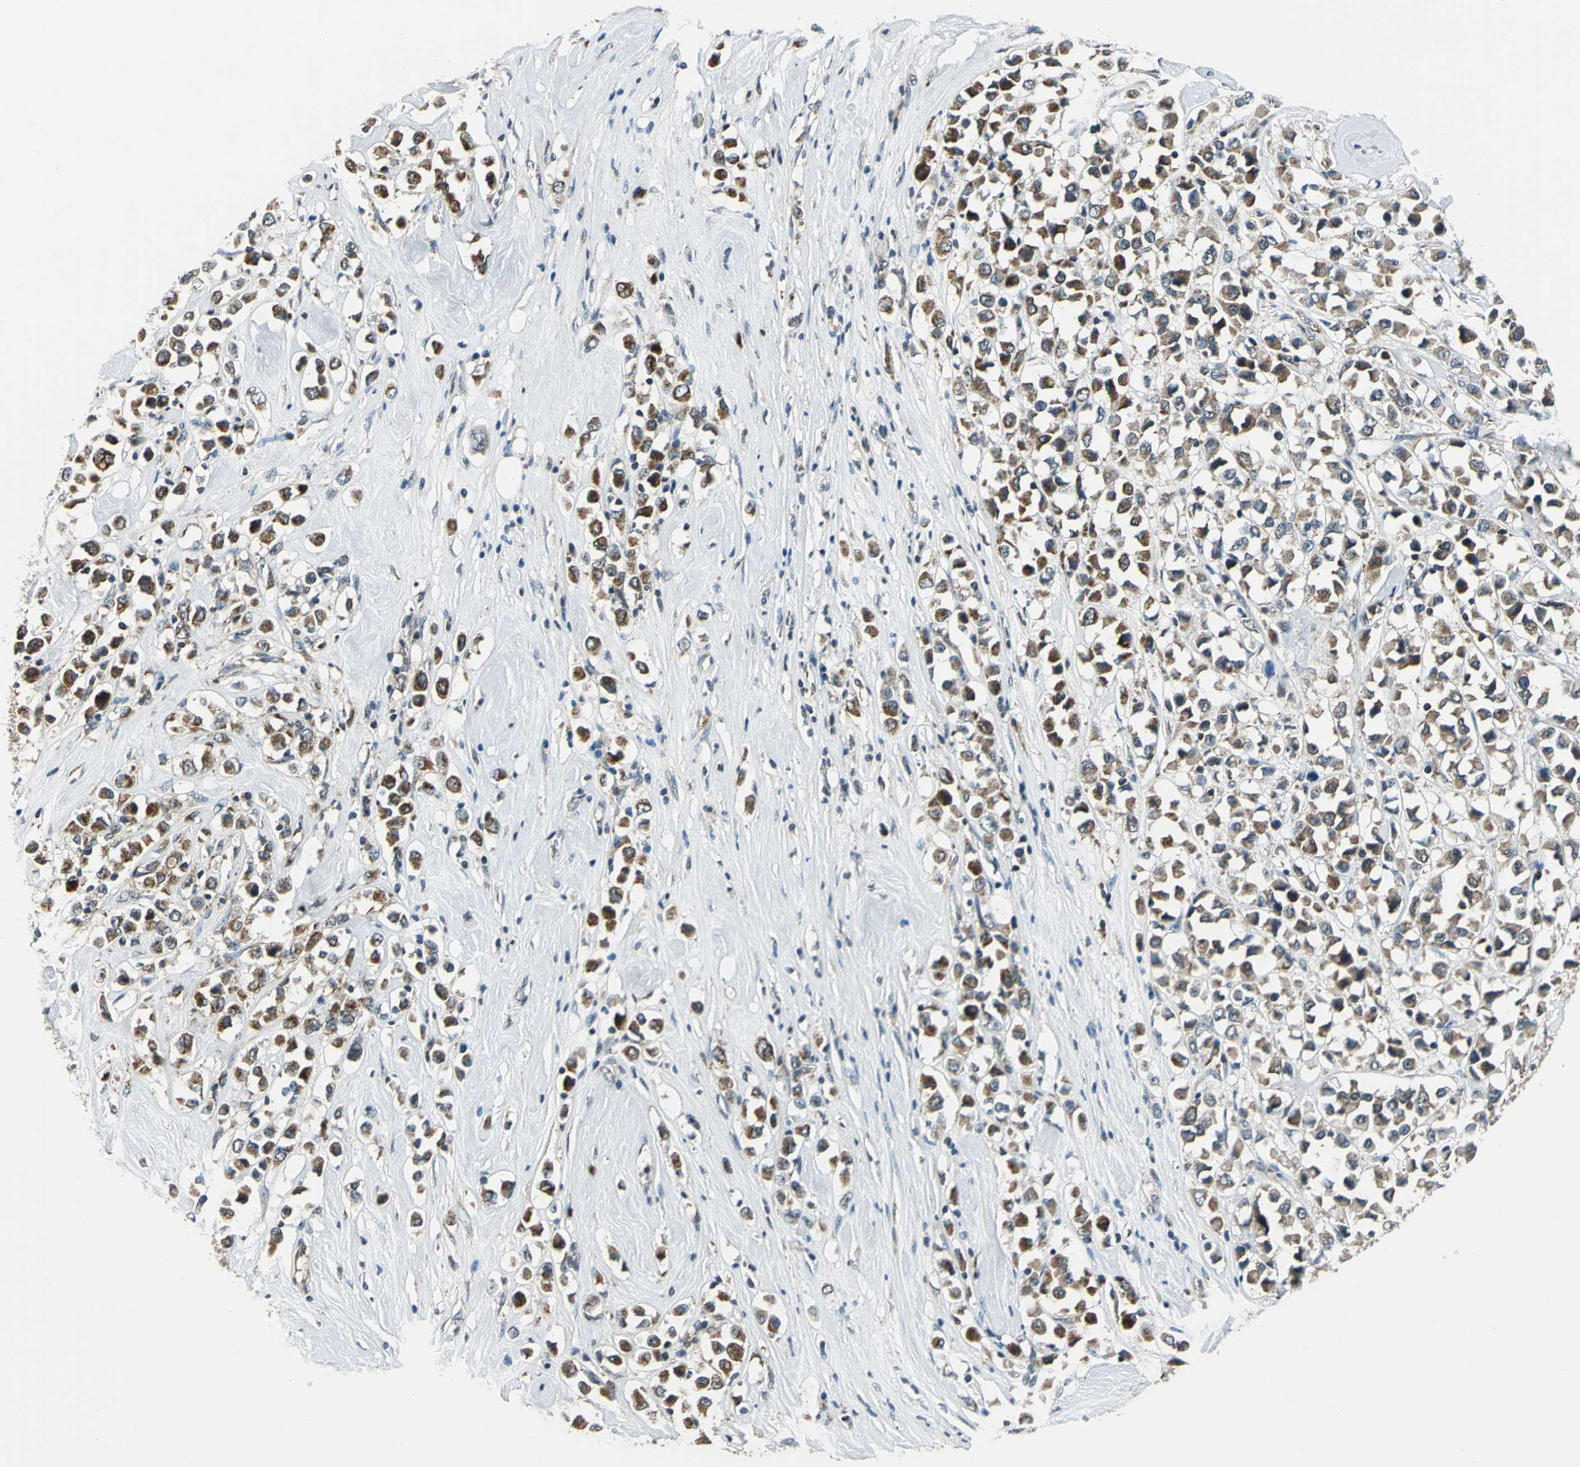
{"staining": {"intensity": "moderate", "quantity": ">75%", "location": "cytoplasmic/membranous"}, "tissue": "breast cancer", "cell_type": "Tumor cells", "image_type": "cancer", "snomed": [{"axis": "morphology", "description": "Duct carcinoma"}, {"axis": "topography", "description": "Breast"}], "caption": "Breast intraductal carcinoma stained with a protein marker reveals moderate staining in tumor cells.", "gene": "NUDT2", "patient": {"sex": "female", "age": 61}}